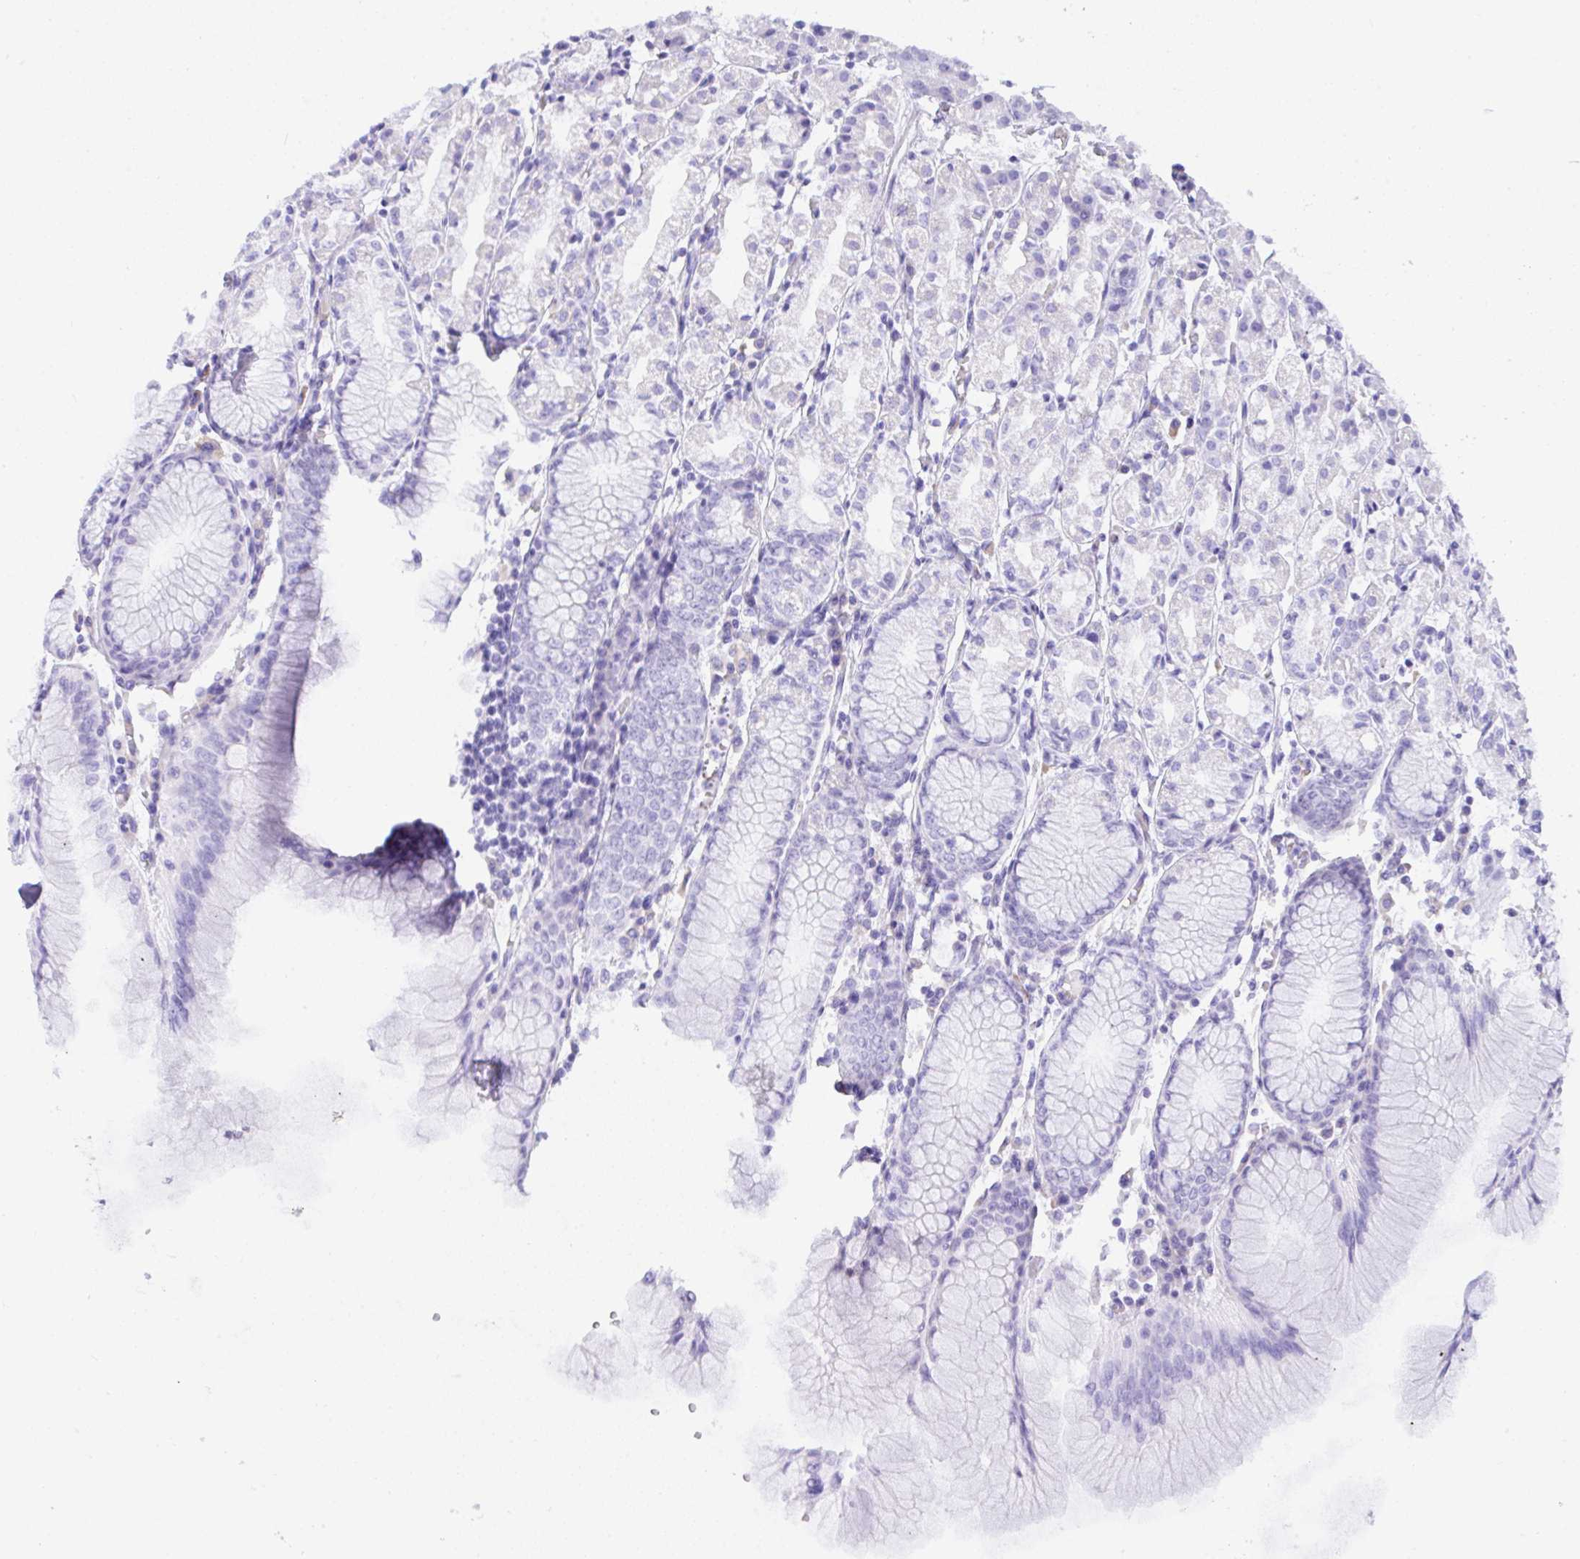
{"staining": {"intensity": "negative", "quantity": "none", "location": "none"}, "tissue": "stomach", "cell_type": "Glandular cells", "image_type": "normal", "snomed": [{"axis": "morphology", "description": "Normal tissue, NOS"}, {"axis": "topography", "description": "Stomach"}], "caption": "Immunohistochemical staining of benign human stomach reveals no significant expression in glandular cells.", "gene": "SEL1L2", "patient": {"sex": "female", "age": 57}}